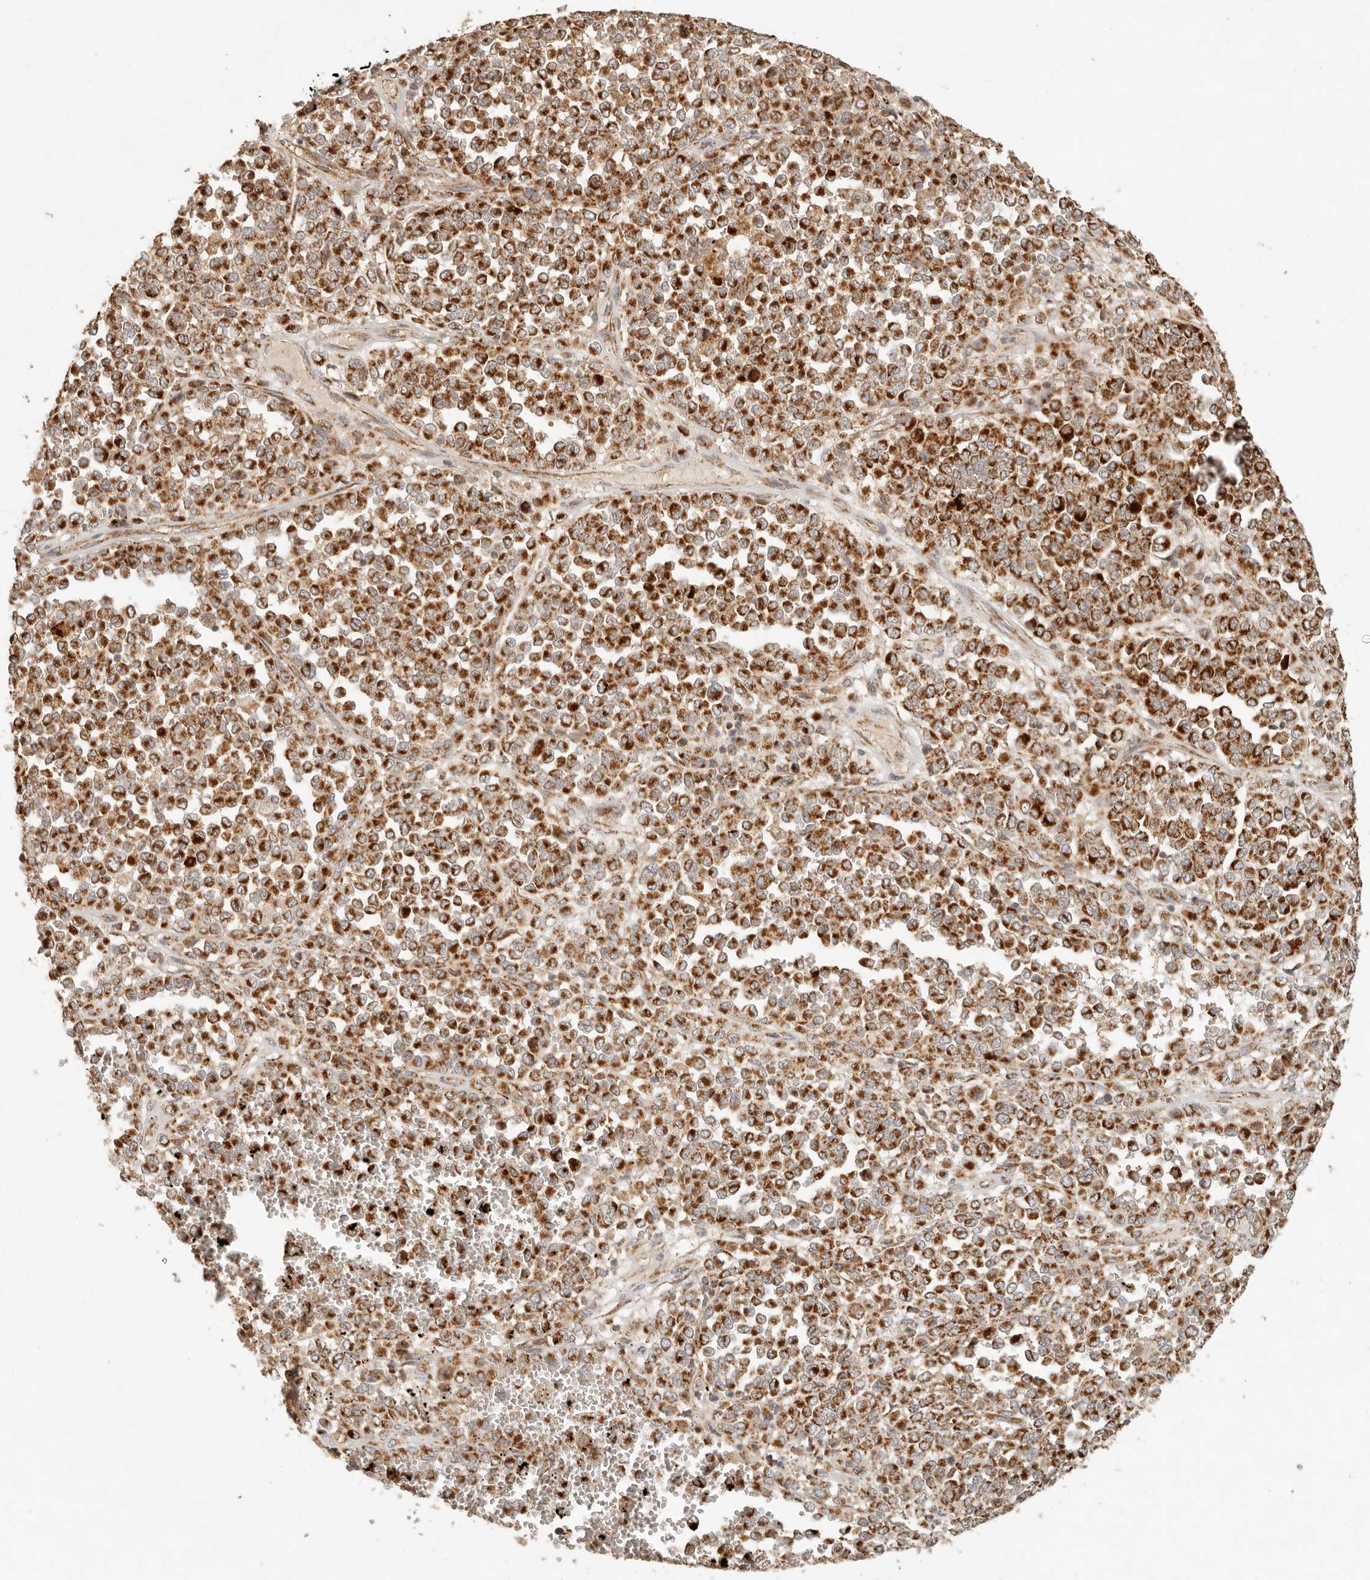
{"staining": {"intensity": "strong", "quantity": ">75%", "location": "cytoplasmic/membranous"}, "tissue": "melanoma", "cell_type": "Tumor cells", "image_type": "cancer", "snomed": [{"axis": "morphology", "description": "Malignant melanoma, Metastatic site"}, {"axis": "topography", "description": "Pancreas"}], "caption": "High-power microscopy captured an immunohistochemistry (IHC) image of melanoma, revealing strong cytoplasmic/membranous staining in approximately >75% of tumor cells.", "gene": "MRPL55", "patient": {"sex": "female", "age": 30}}